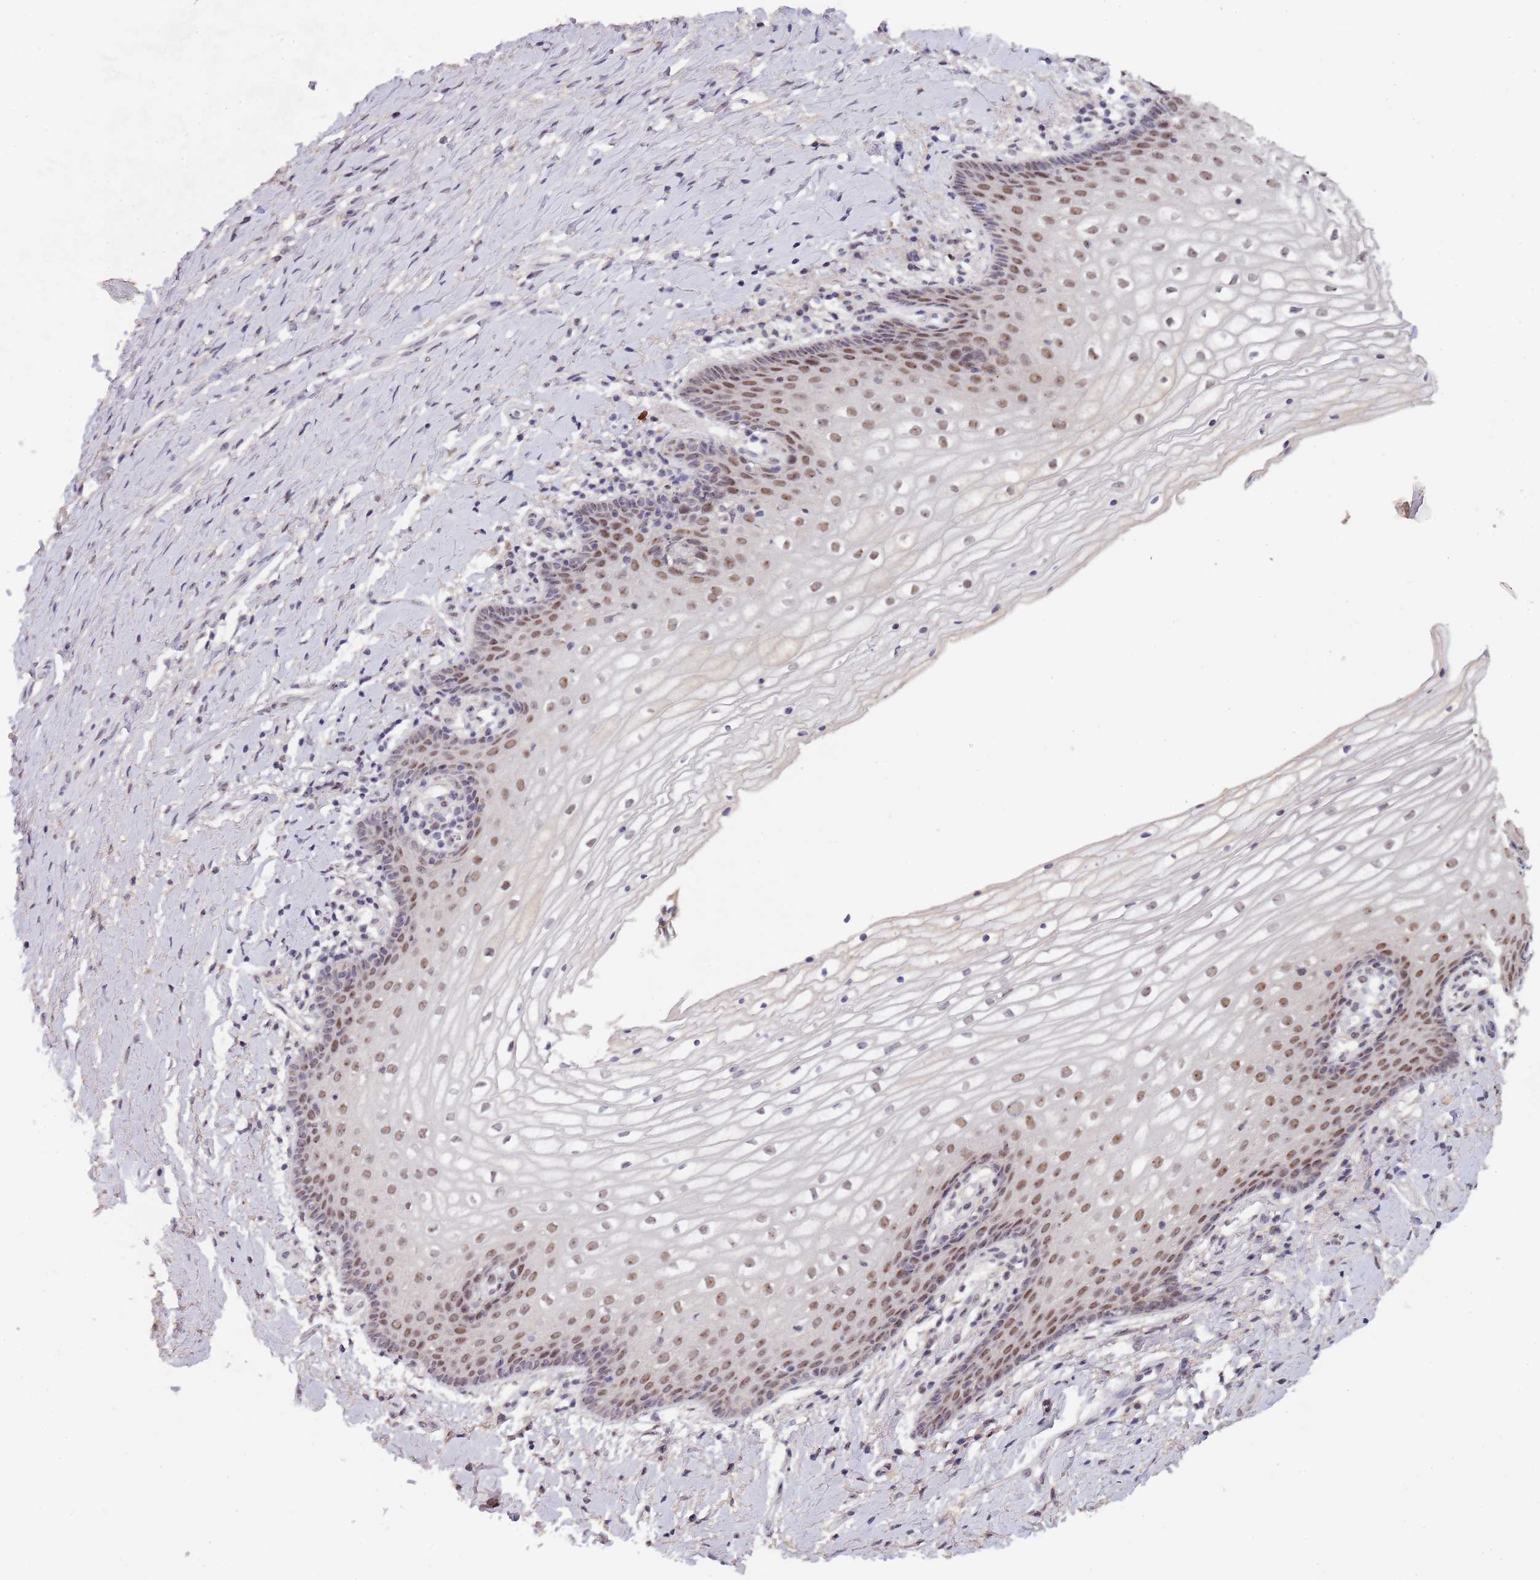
{"staining": {"intensity": "moderate", "quantity": ">75%", "location": "nuclear"}, "tissue": "vagina", "cell_type": "Squamous epithelial cells", "image_type": "normal", "snomed": [{"axis": "morphology", "description": "Normal tissue, NOS"}, {"axis": "topography", "description": "Vagina"}], "caption": "Protein expression analysis of benign vagina exhibits moderate nuclear expression in approximately >75% of squamous epithelial cells.", "gene": "CIZ1", "patient": {"sex": "female", "age": 60}}